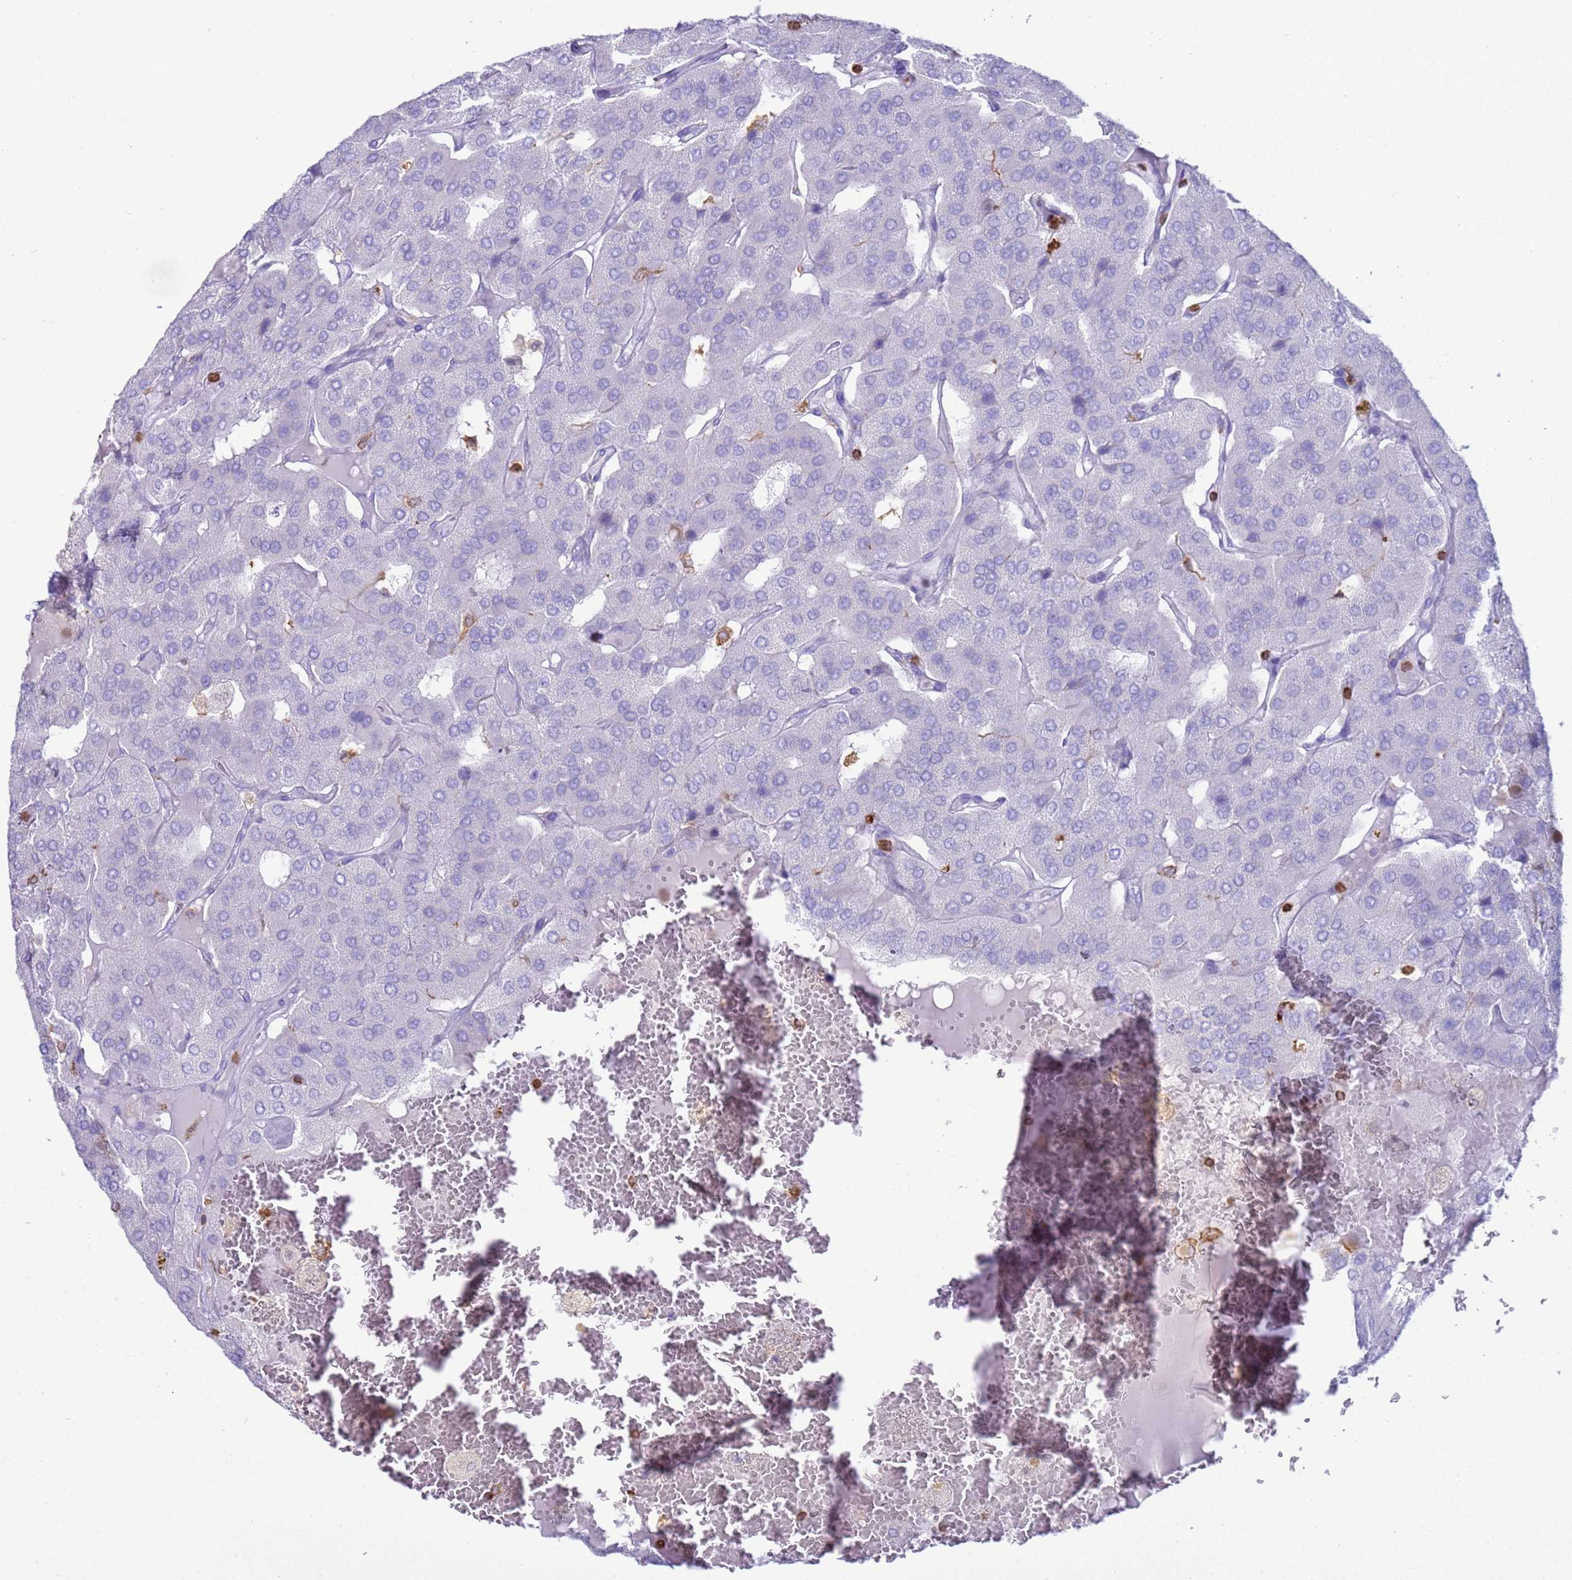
{"staining": {"intensity": "negative", "quantity": "none", "location": "none"}, "tissue": "parathyroid gland", "cell_type": "Glandular cells", "image_type": "normal", "snomed": [{"axis": "morphology", "description": "Normal tissue, NOS"}, {"axis": "morphology", "description": "Adenoma, NOS"}, {"axis": "topography", "description": "Parathyroid gland"}], "caption": "Micrograph shows no protein positivity in glandular cells of benign parathyroid gland.", "gene": "IRF5", "patient": {"sex": "female", "age": 86}}